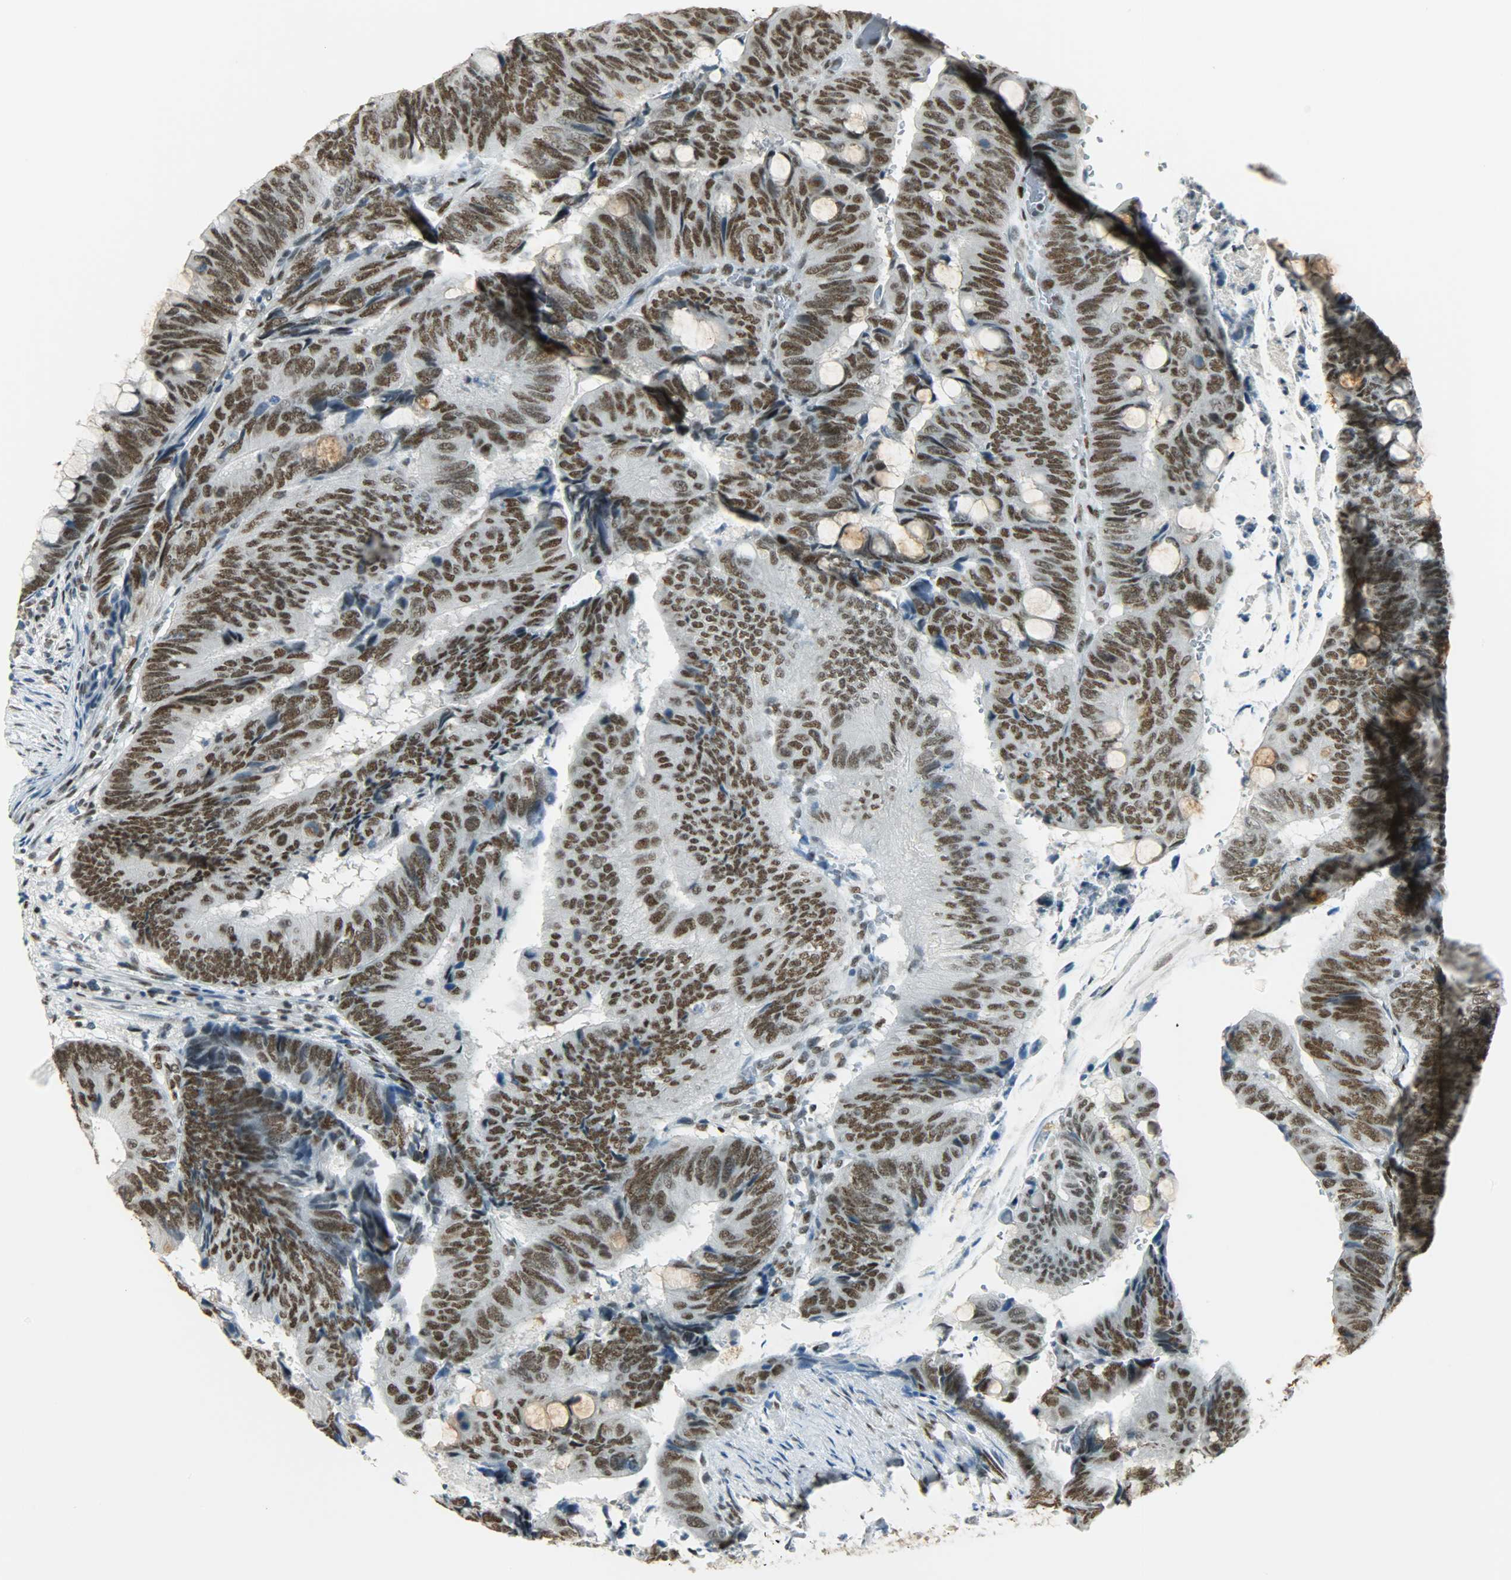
{"staining": {"intensity": "strong", "quantity": ">75%", "location": "nuclear"}, "tissue": "colorectal cancer", "cell_type": "Tumor cells", "image_type": "cancer", "snomed": [{"axis": "morphology", "description": "Normal tissue, NOS"}, {"axis": "morphology", "description": "Adenocarcinoma, NOS"}, {"axis": "topography", "description": "Rectum"}, {"axis": "topography", "description": "Peripheral nerve tissue"}], "caption": "Colorectal cancer stained with immunohistochemistry (IHC) shows strong nuclear staining in approximately >75% of tumor cells.", "gene": "MYEF2", "patient": {"sex": "male", "age": 92}}